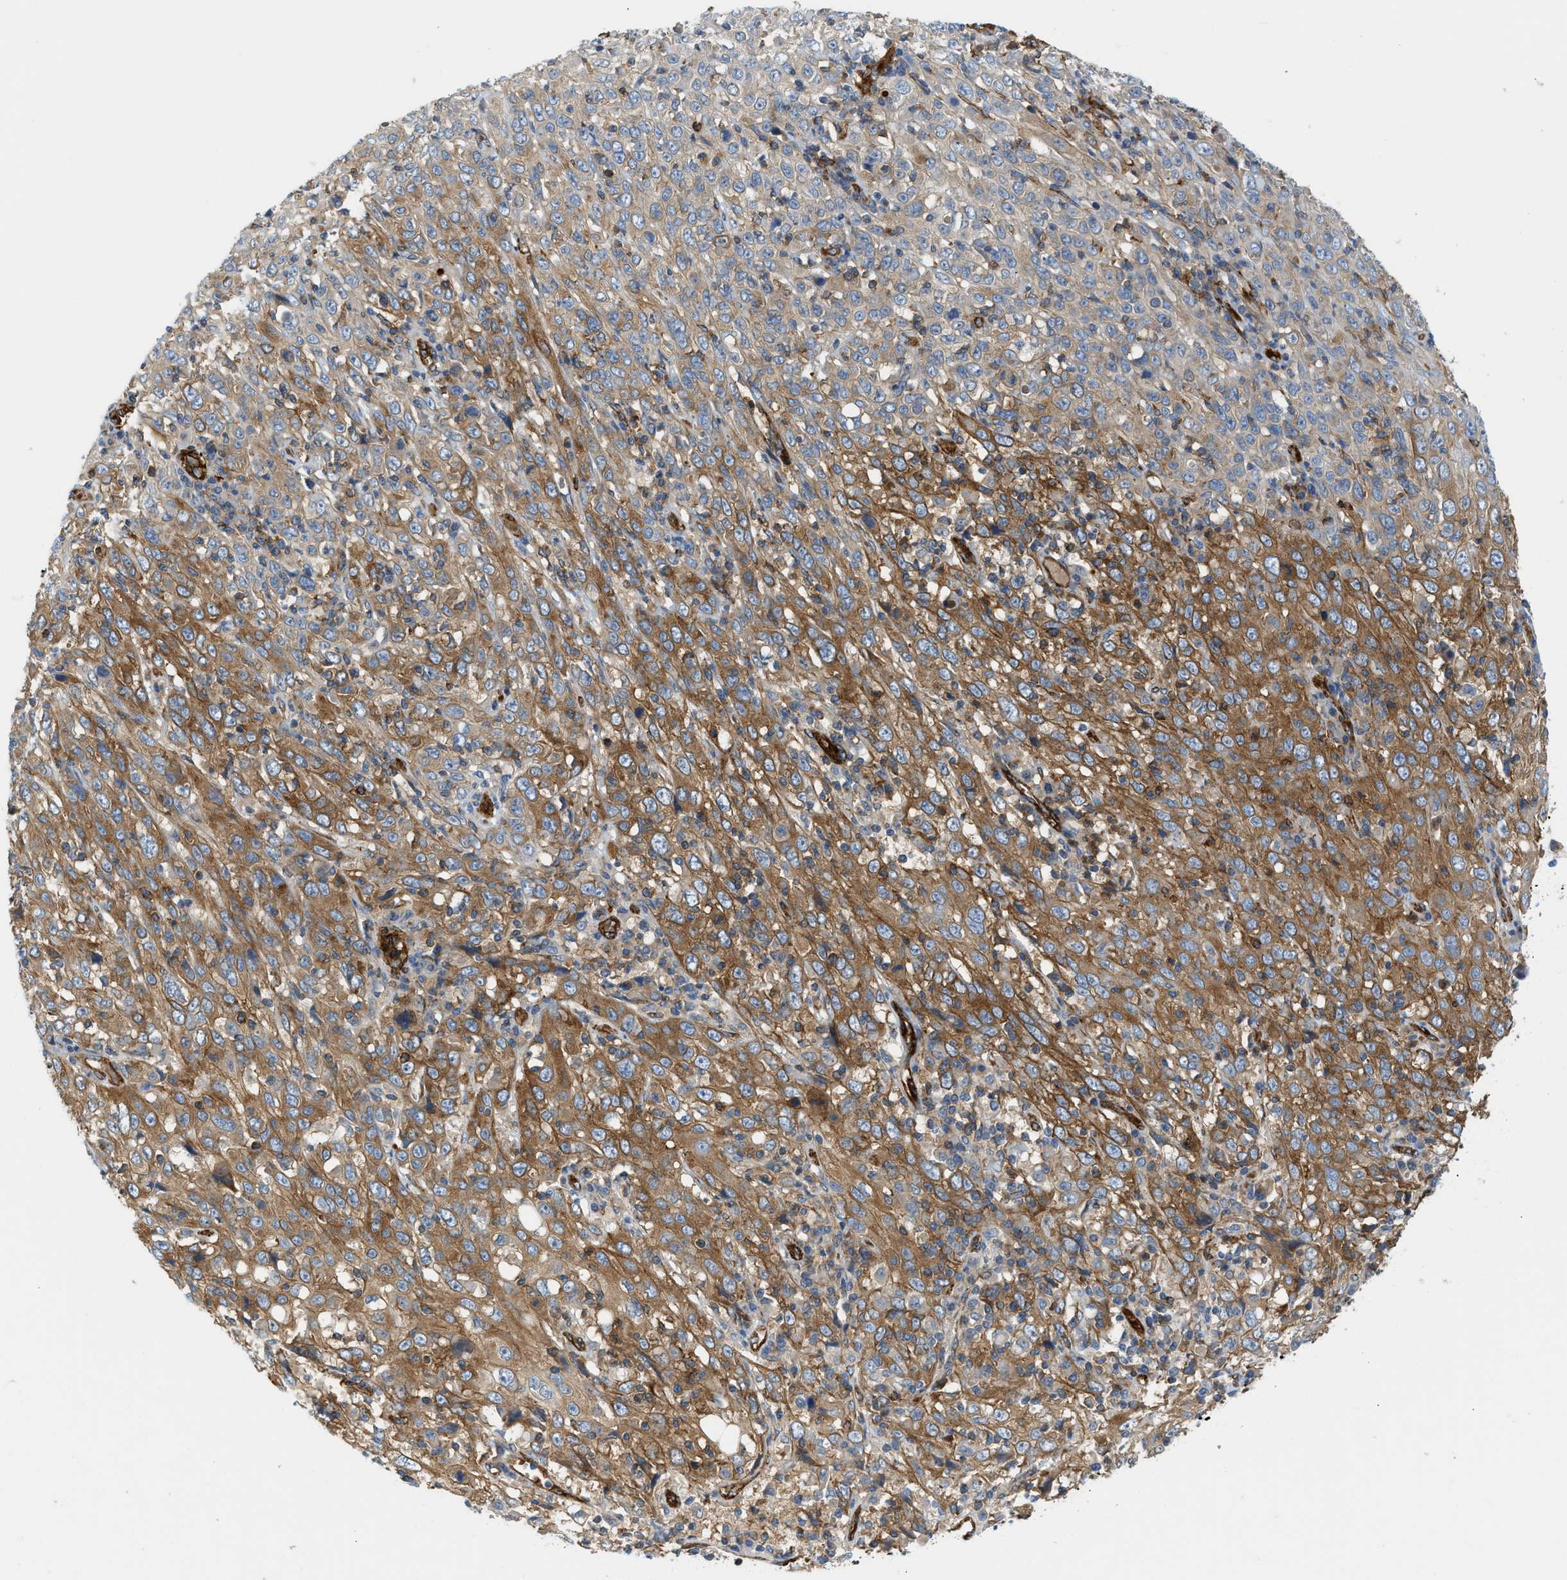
{"staining": {"intensity": "moderate", "quantity": "25%-75%", "location": "cytoplasmic/membranous"}, "tissue": "cervical cancer", "cell_type": "Tumor cells", "image_type": "cancer", "snomed": [{"axis": "morphology", "description": "Squamous cell carcinoma, NOS"}, {"axis": "topography", "description": "Cervix"}], "caption": "Immunohistochemistry (IHC) of human cervical cancer (squamous cell carcinoma) shows medium levels of moderate cytoplasmic/membranous expression in approximately 25%-75% of tumor cells. The staining was performed using DAB, with brown indicating positive protein expression. Nuclei are stained blue with hematoxylin.", "gene": "HIP1", "patient": {"sex": "female", "age": 46}}